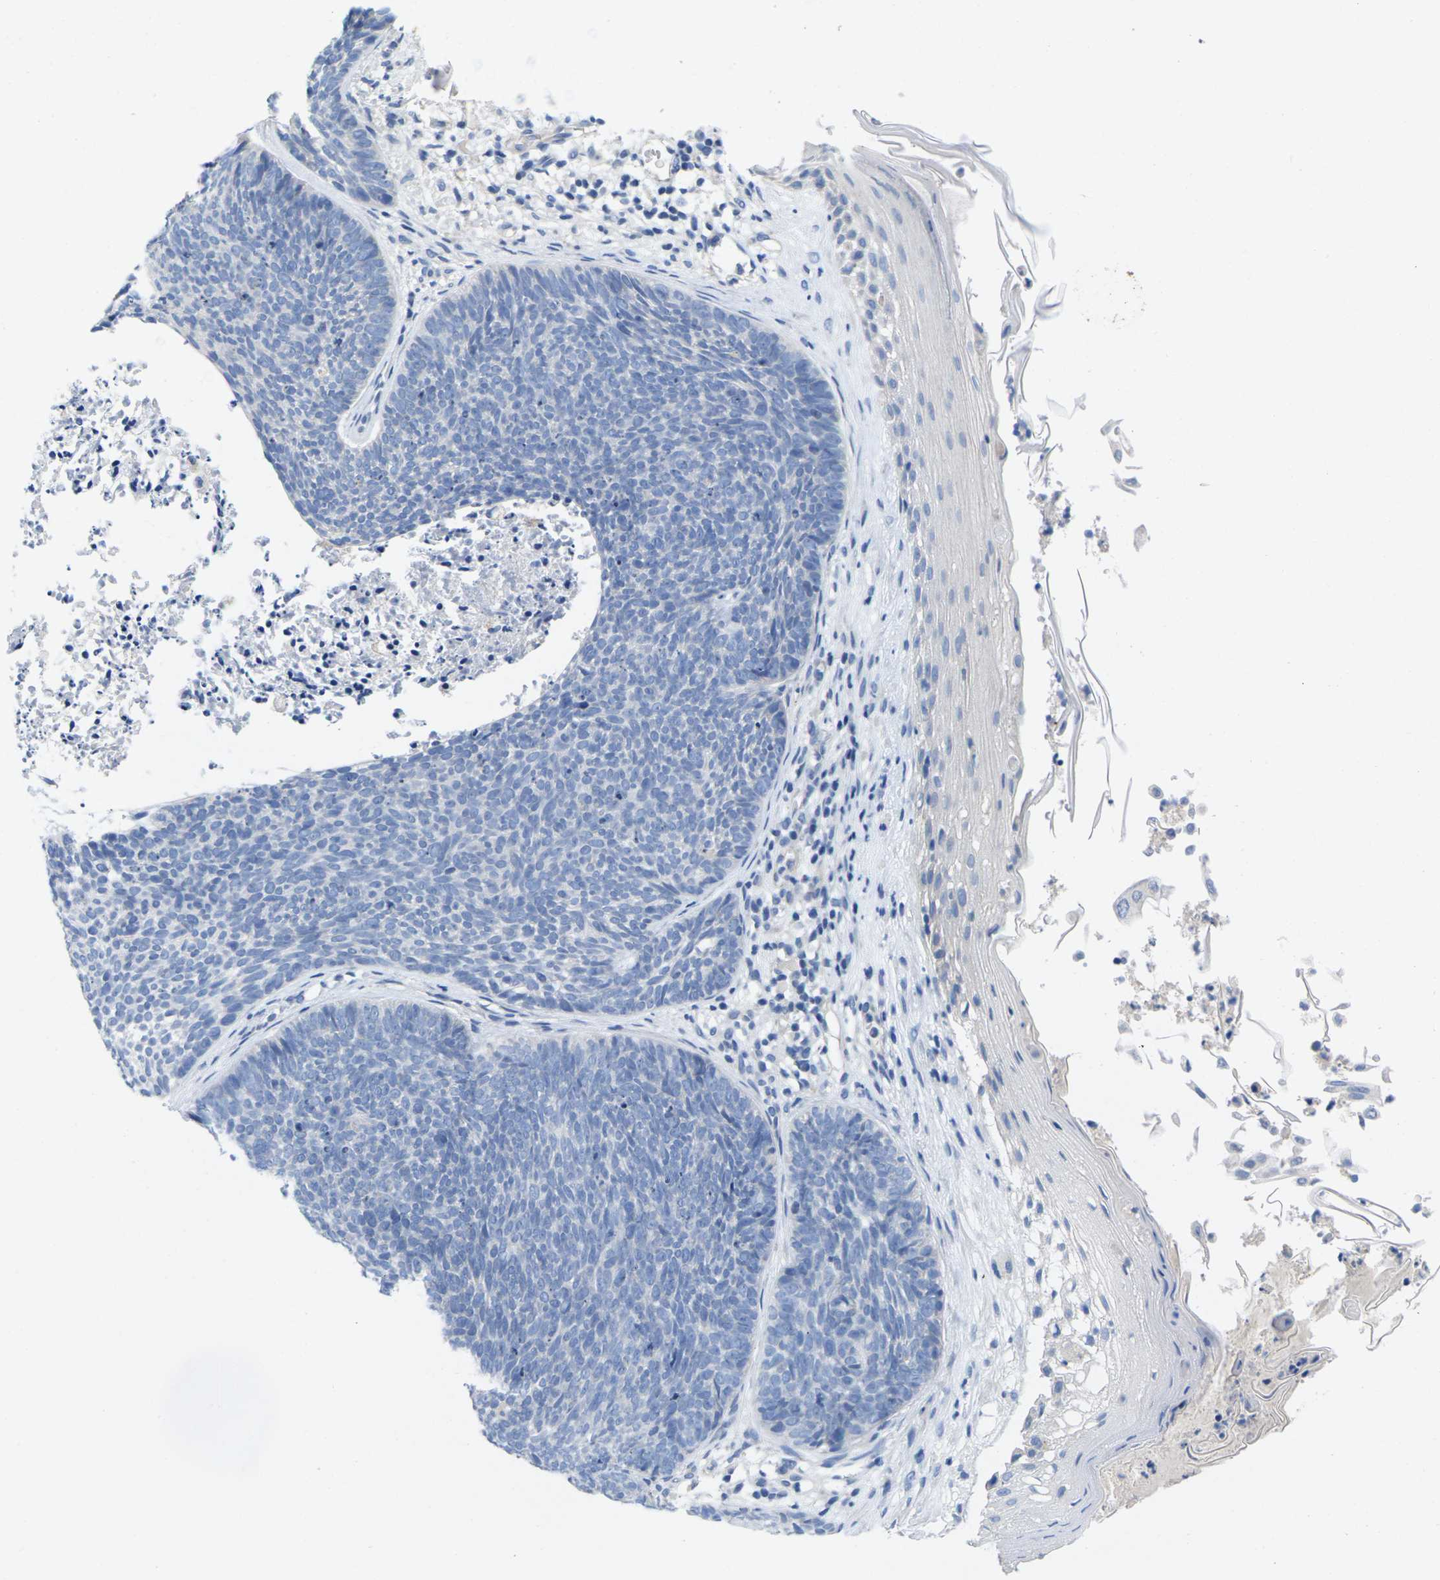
{"staining": {"intensity": "negative", "quantity": "none", "location": "none"}, "tissue": "skin cancer", "cell_type": "Tumor cells", "image_type": "cancer", "snomed": [{"axis": "morphology", "description": "Basal cell carcinoma"}, {"axis": "topography", "description": "Skin"}], "caption": "An IHC photomicrograph of skin cancer (basal cell carcinoma) is shown. There is no staining in tumor cells of skin cancer (basal cell carcinoma). (DAB immunohistochemistry visualized using brightfield microscopy, high magnification).", "gene": "TNNI3", "patient": {"sex": "female", "age": 70}}